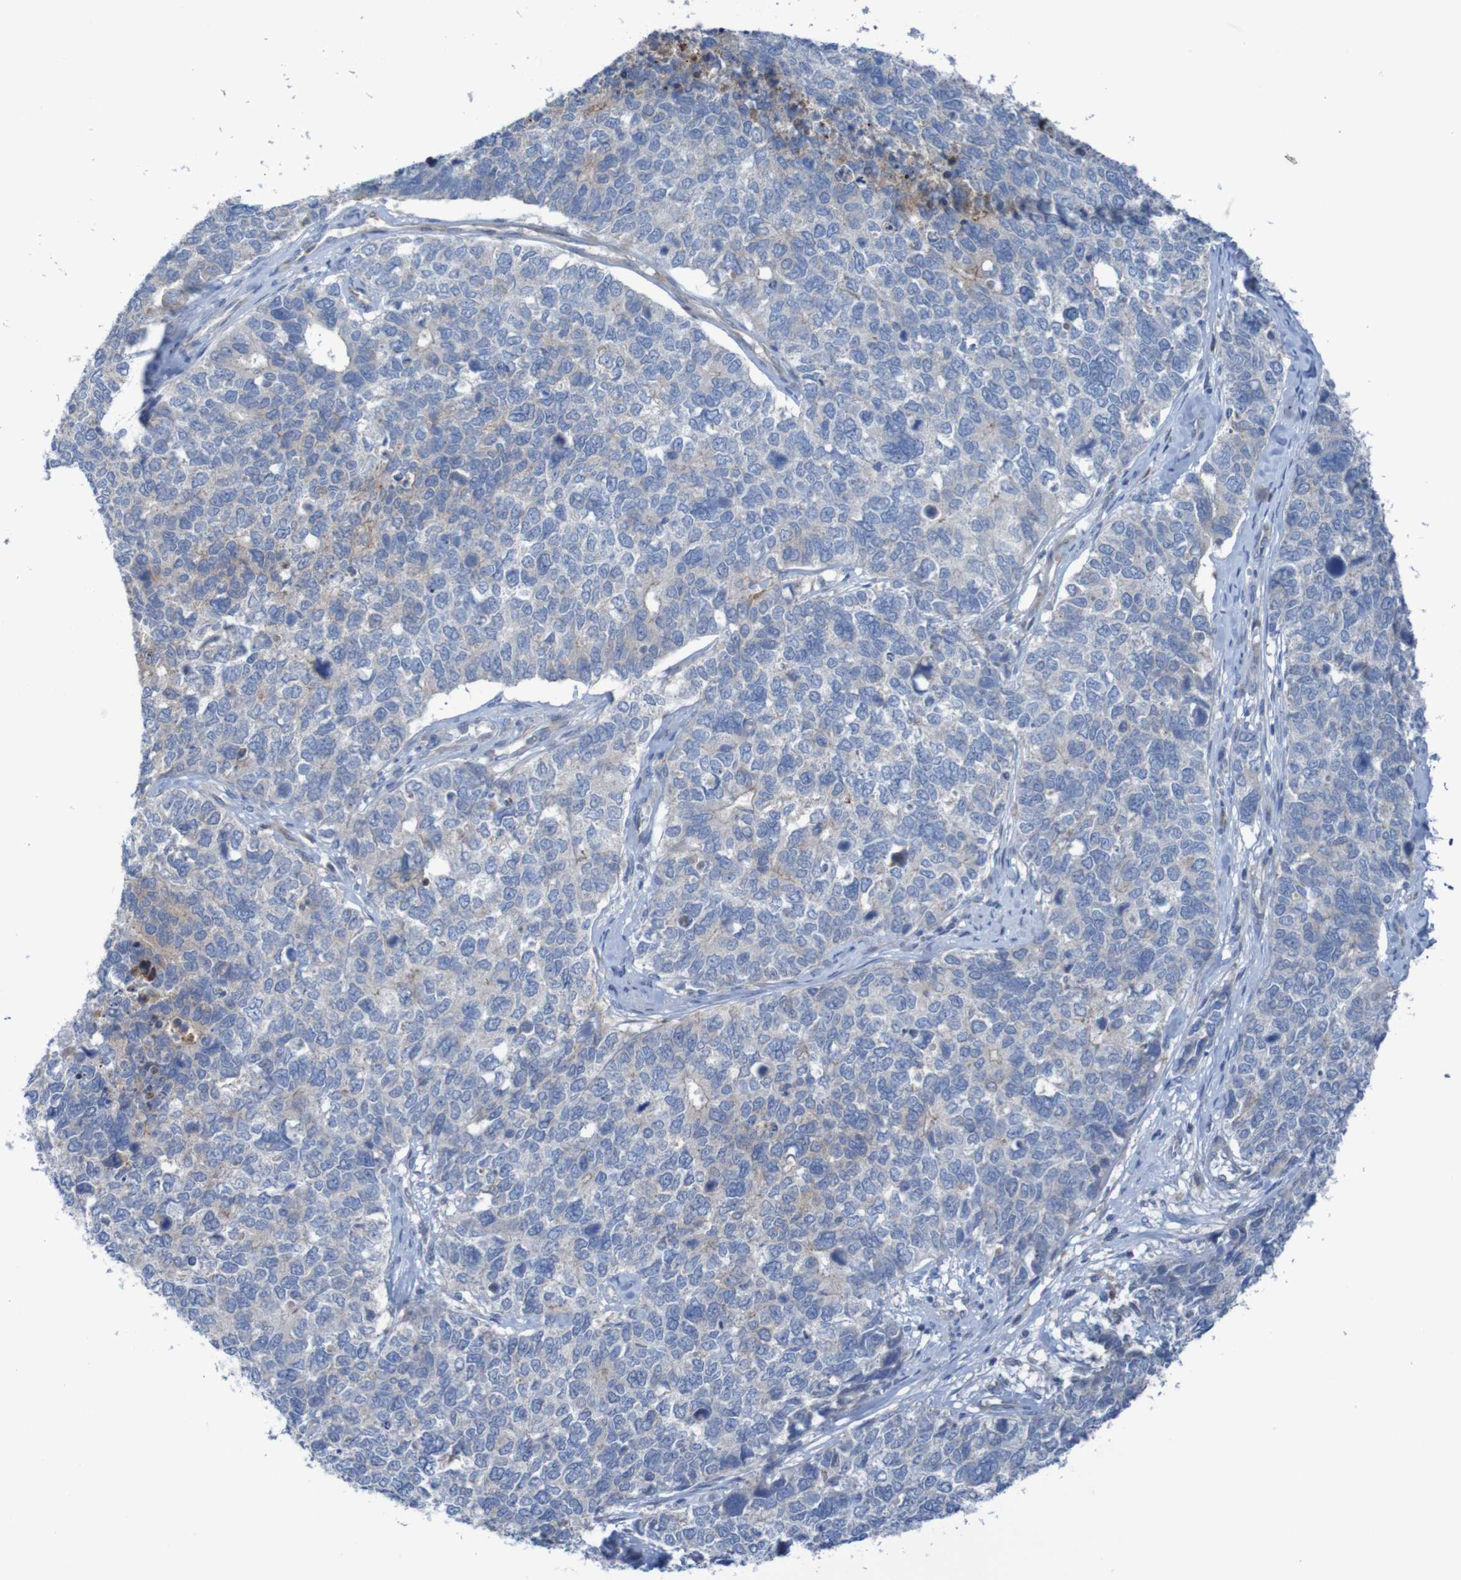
{"staining": {"intensity": "negative", "quantity": "none", "location": "none"}, "tissue": "cervical cancer", "cell_type": "Tumor cells", "image_type": "cancer", "snomed": [{"axis": "morphology", "description": "Squamous cell carcinoma, NOS"}, {"axis": "topography", "description": "Cervix"}], "caption": "An image of cervical cancer (squamous cell carcinoma) stained for a protein displays no brown staining in tumor cells.", "gene": "ANGPT4", "patient": {"sex": "female", "age": 63}}